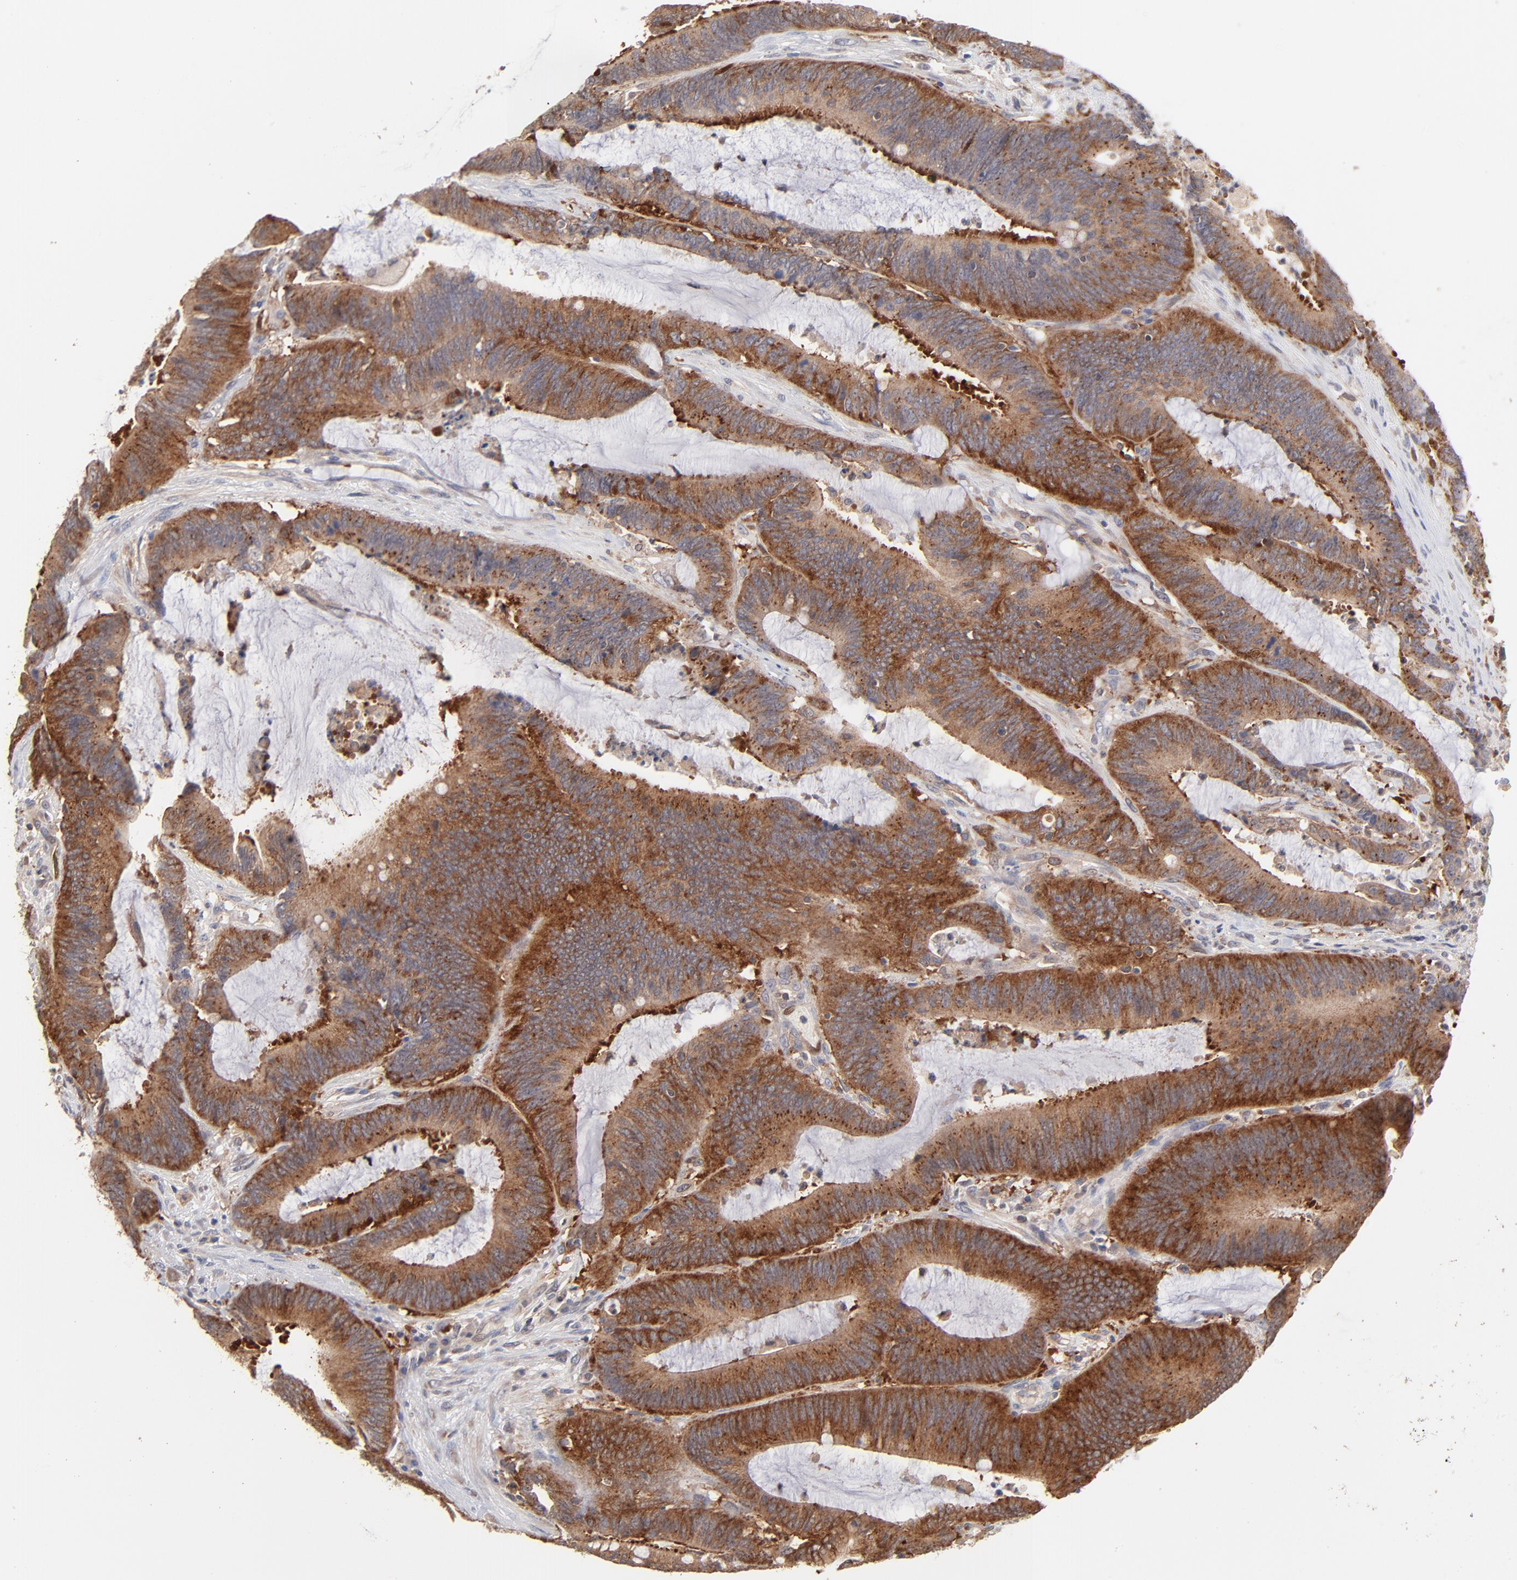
{"staining": {"intensity": "strong", "quantity": ">75%", "location": "cytoplasmic/membranous"}, "tissue": "colorectal cancer", "cell_type": "Tumor cells", "image_type": "cancer", "snomed": [{"axis": "morphology", "description": "Adenocarcinoma, NOS"}, {"axis": "topography", "description": "Rectum"}], "caption": "An immunohistochemistry (IHC) histopathology image of tumor tissue is shown. Protein staining in brown highlights strong cytoplasmic/membranous positivity in colorectal cancer (adenocarcinoma) within tumor cells. (Brightfield microscopy of DAB IHC at high magnification).", "gene": "IVNS1ABP", "patient": {"sex": "female", "age": 66}}